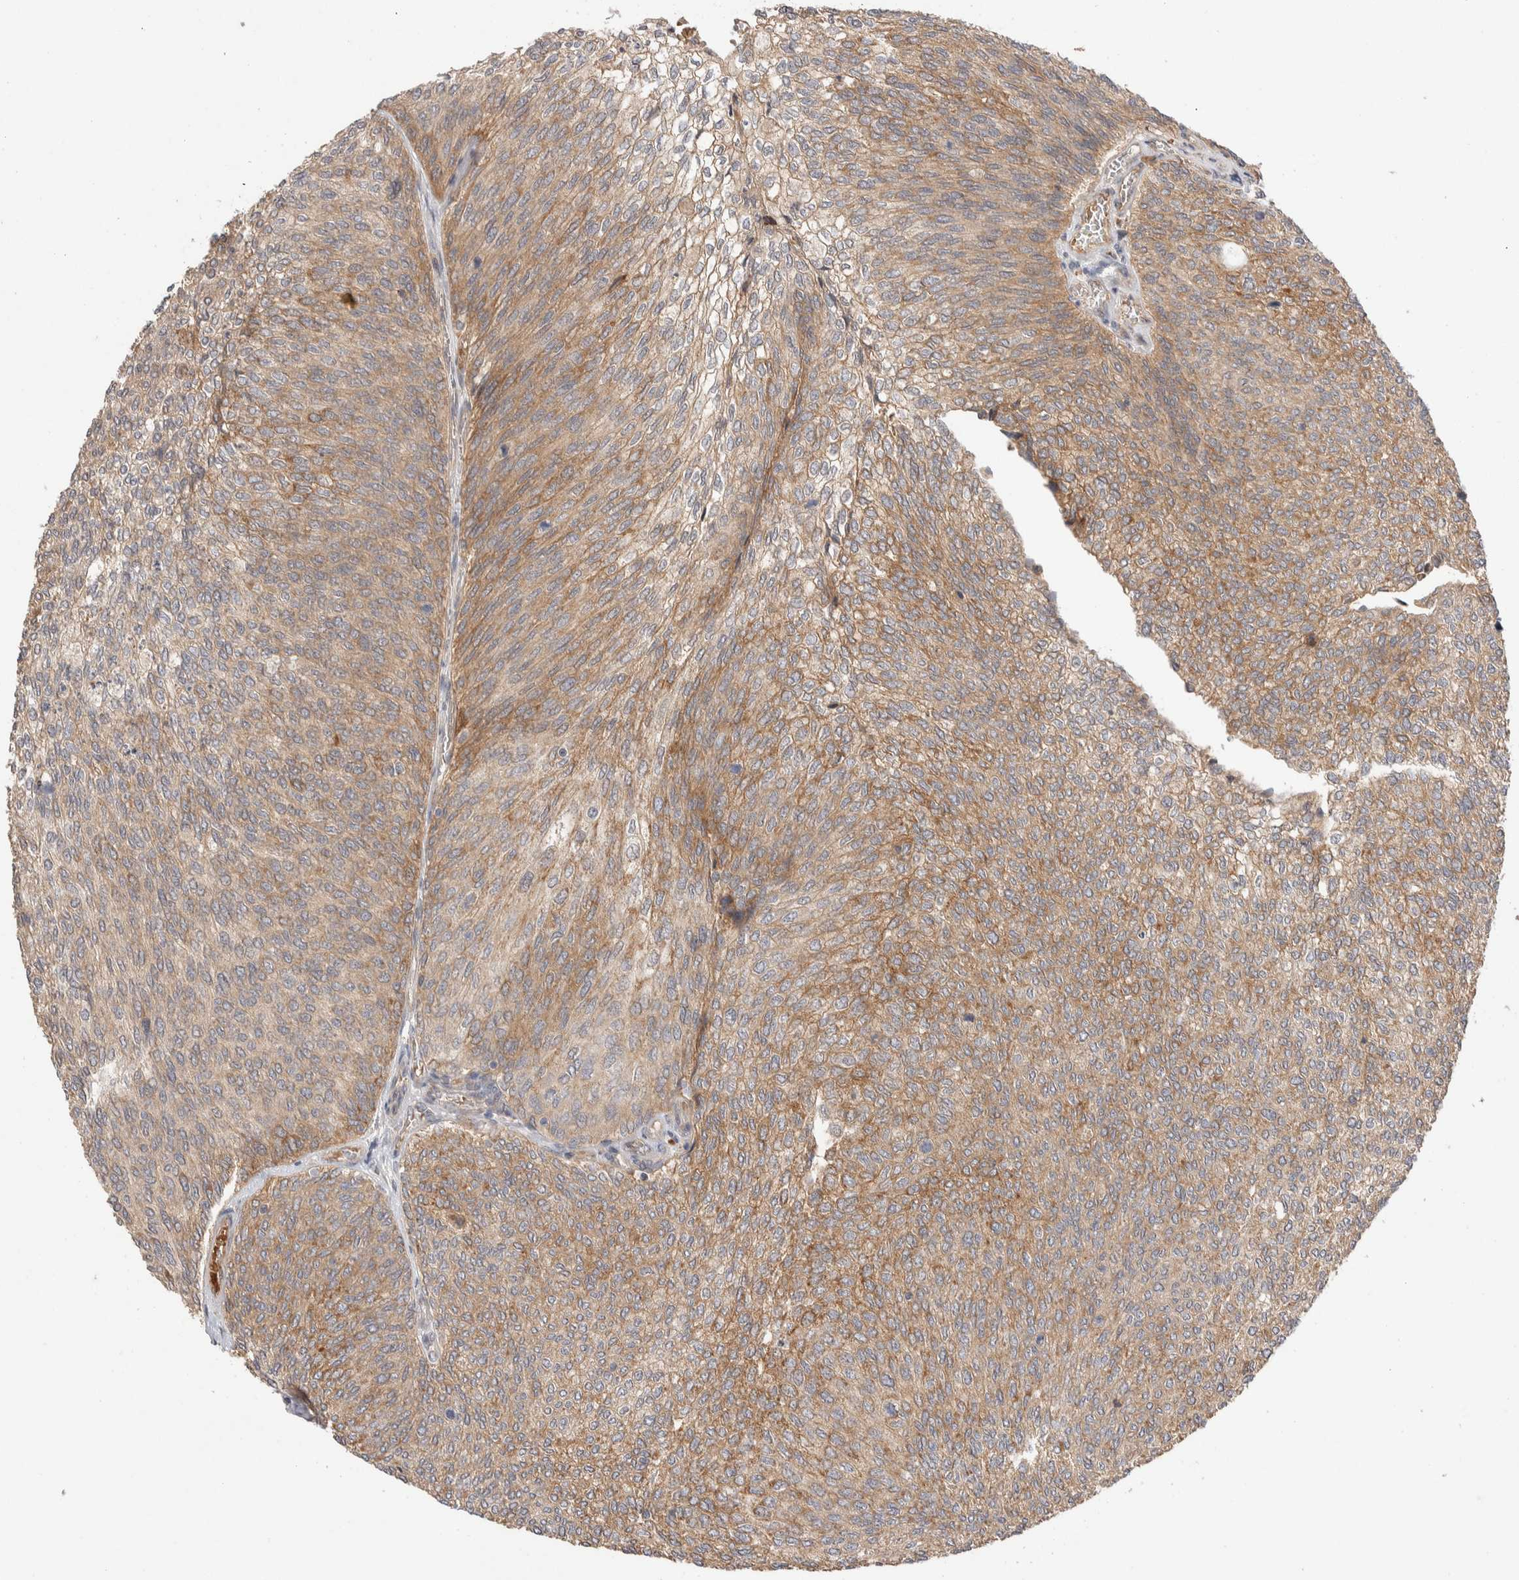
{"staining": {"intensity": "moderate", "quantity": ">75%", "location": "cytoplasmic/membranous"}, "tissue": "urothelial cancer", "cell_type": "Tumor cells", "image_type": "cancer", "snomed": [{"axis": "morphology", "description": "Urothelial carcinoma, Low grade"}, {"axis": "topography", "description": "Urinary bladder"}], "caption": "Immunohistochemical staining of urothelial cancer displays medium levels of moderate cytoplasmic/membranous protein positivity in about >75% of tumor cells.", "gene": "CASK", "patient": {"sex": "female", "age": 79}}